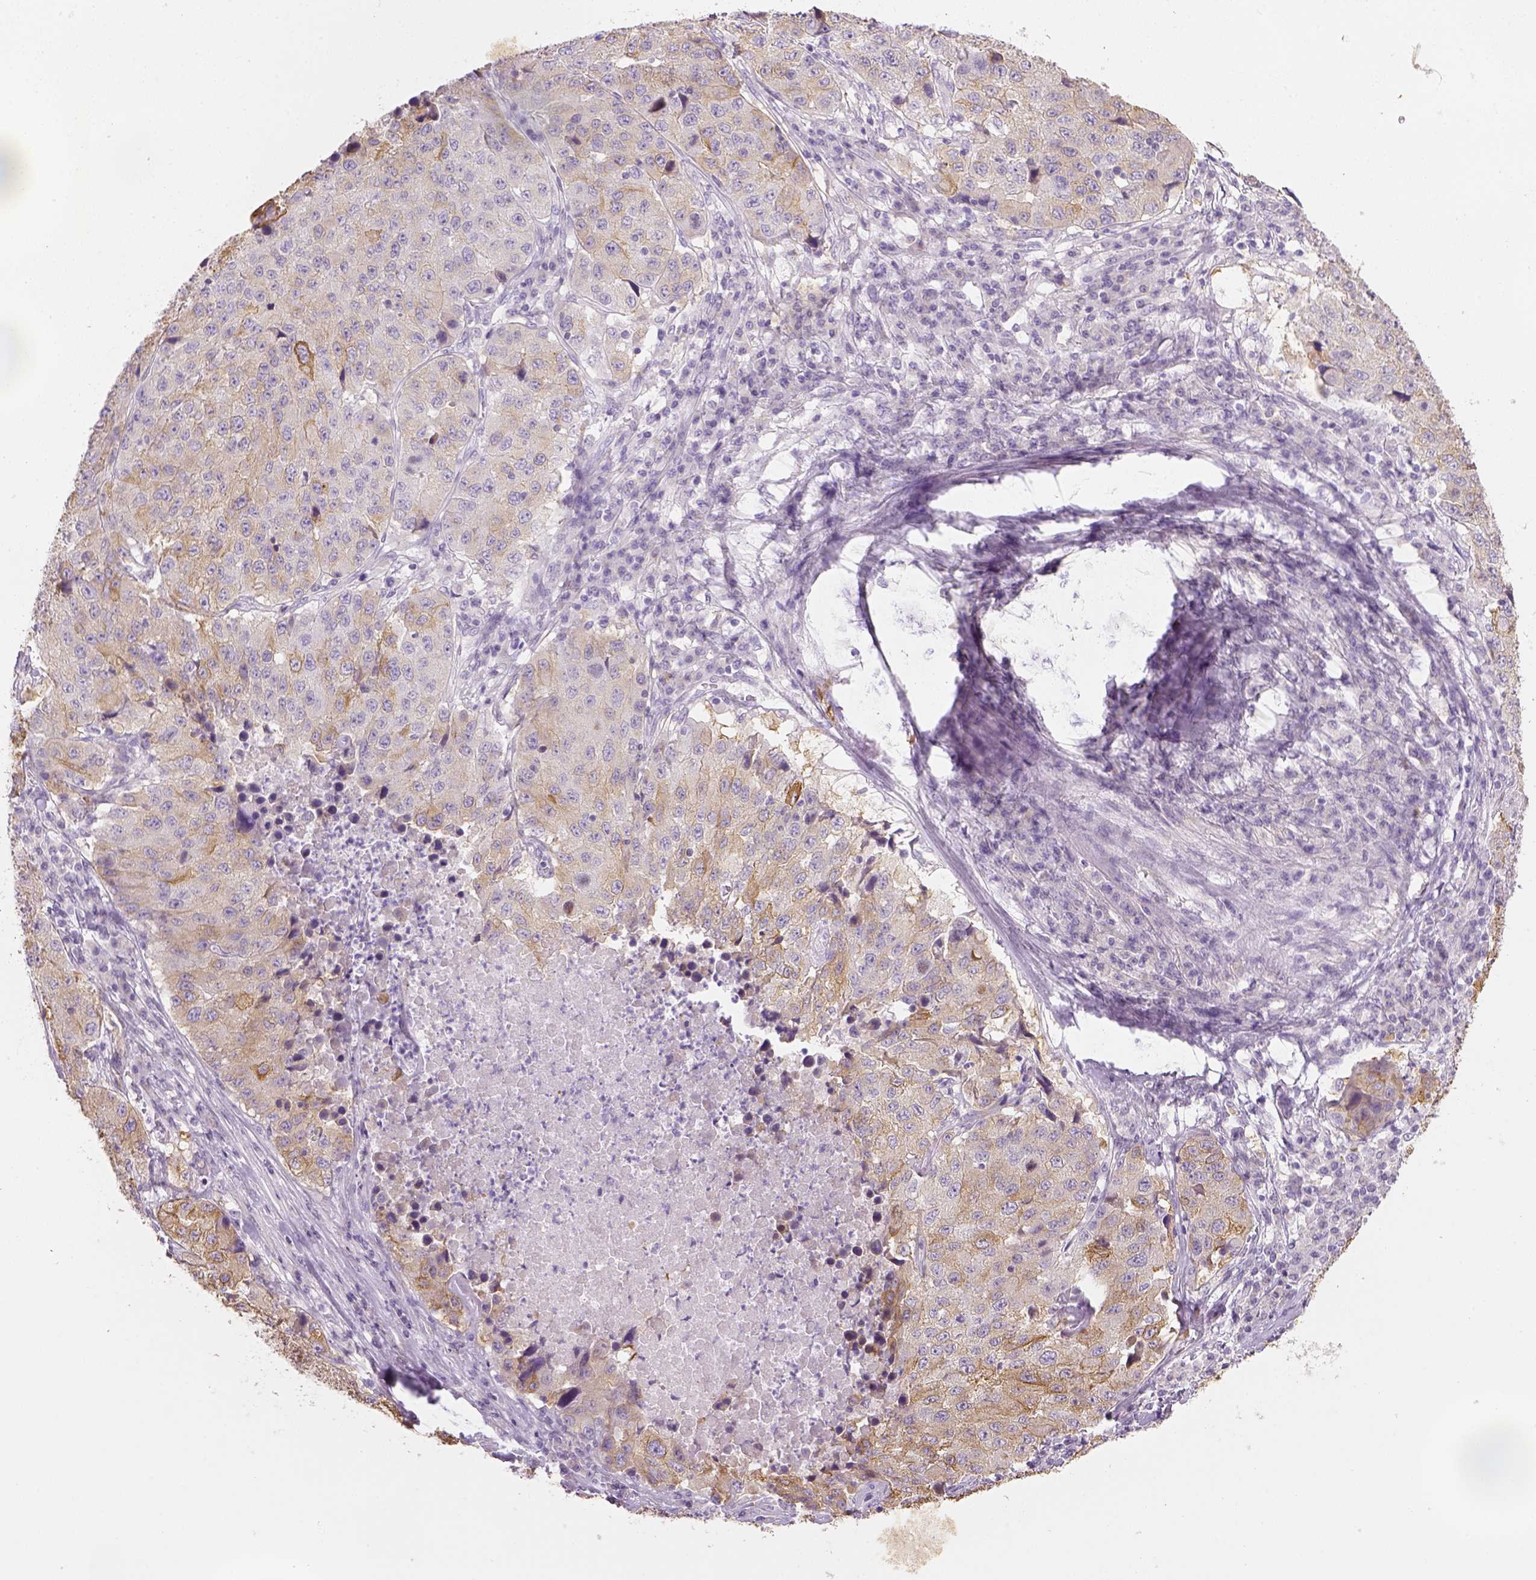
{"staining": {"intensity": "weak", "quantity": ">75%", "location": "cytoplasmic/membranous"}, "tissue": "stomach cancer", "cell_type": "Tumor cells", "image_type": "cancer", "snomed": [{"axis": "morphology", "description": "Adenocarcinoma, NOS"}, {"axis": "topography", "description": "Stomach"}], "caption": "Immunohistochemical staining of human adenocarcinoma (stomach) reveals low levels of weak cytoplasmic/membranous positivity in approximately >75% of tumor cells.", "gene": "CACNB1", "patient": {"sex": "male", "age": 71}}